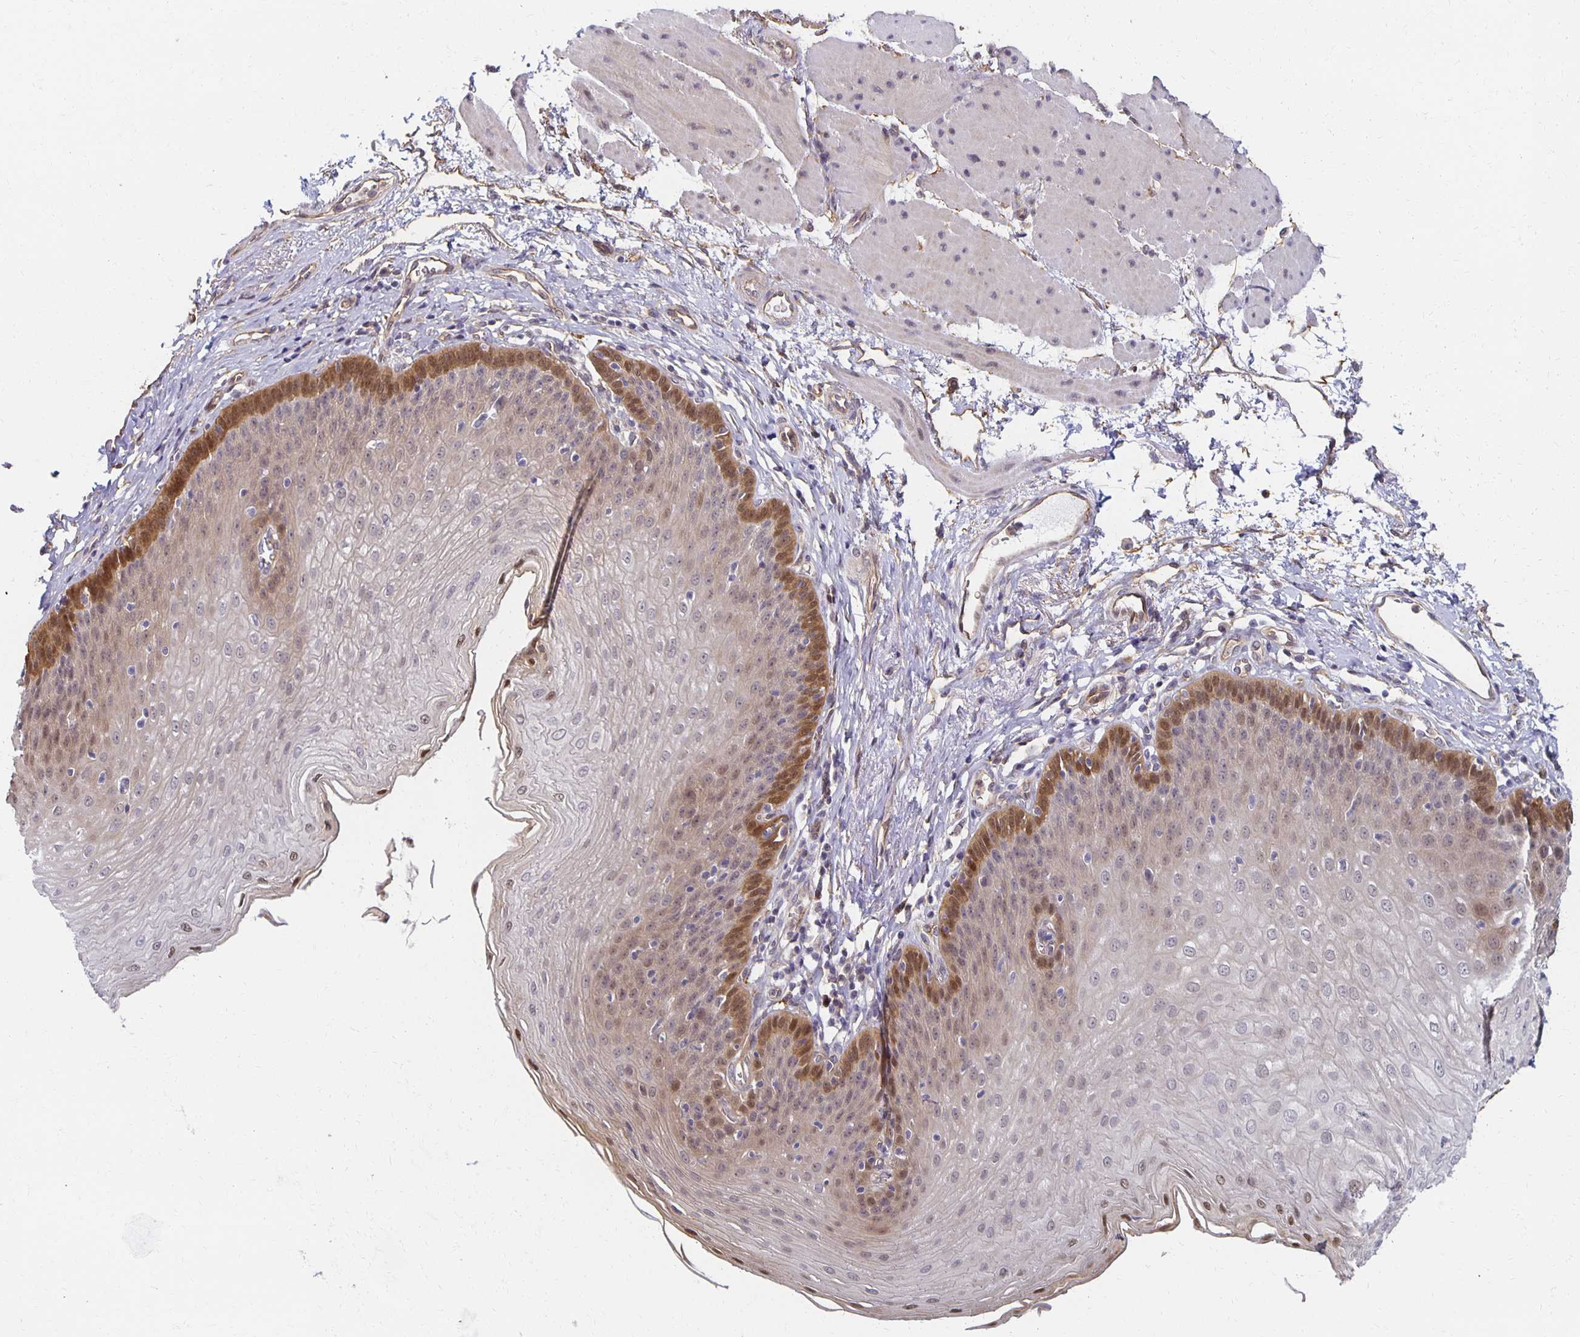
{"staining": {"intensity": "moderate", "quantity": "<25%", "location": "cytoplasmic/membranous,nuclear"}, "tissue": "esophagus", "cell_type": "Squamous epithelial cells", "image_type": "normal", "snomed": [{"axis": "morphology", "description": "Normal tissue, NOS"}, {"axis": "topography", "description": "Esophagus"}], "caption": "Human esophagus stained with a brown dye displays moderate cytoplasmic/membranous,nuclear positive expression in about <25% of squamous epithelial cells.", "gene": "SORL1", "patient": {"sex": "female", "age": 81}}